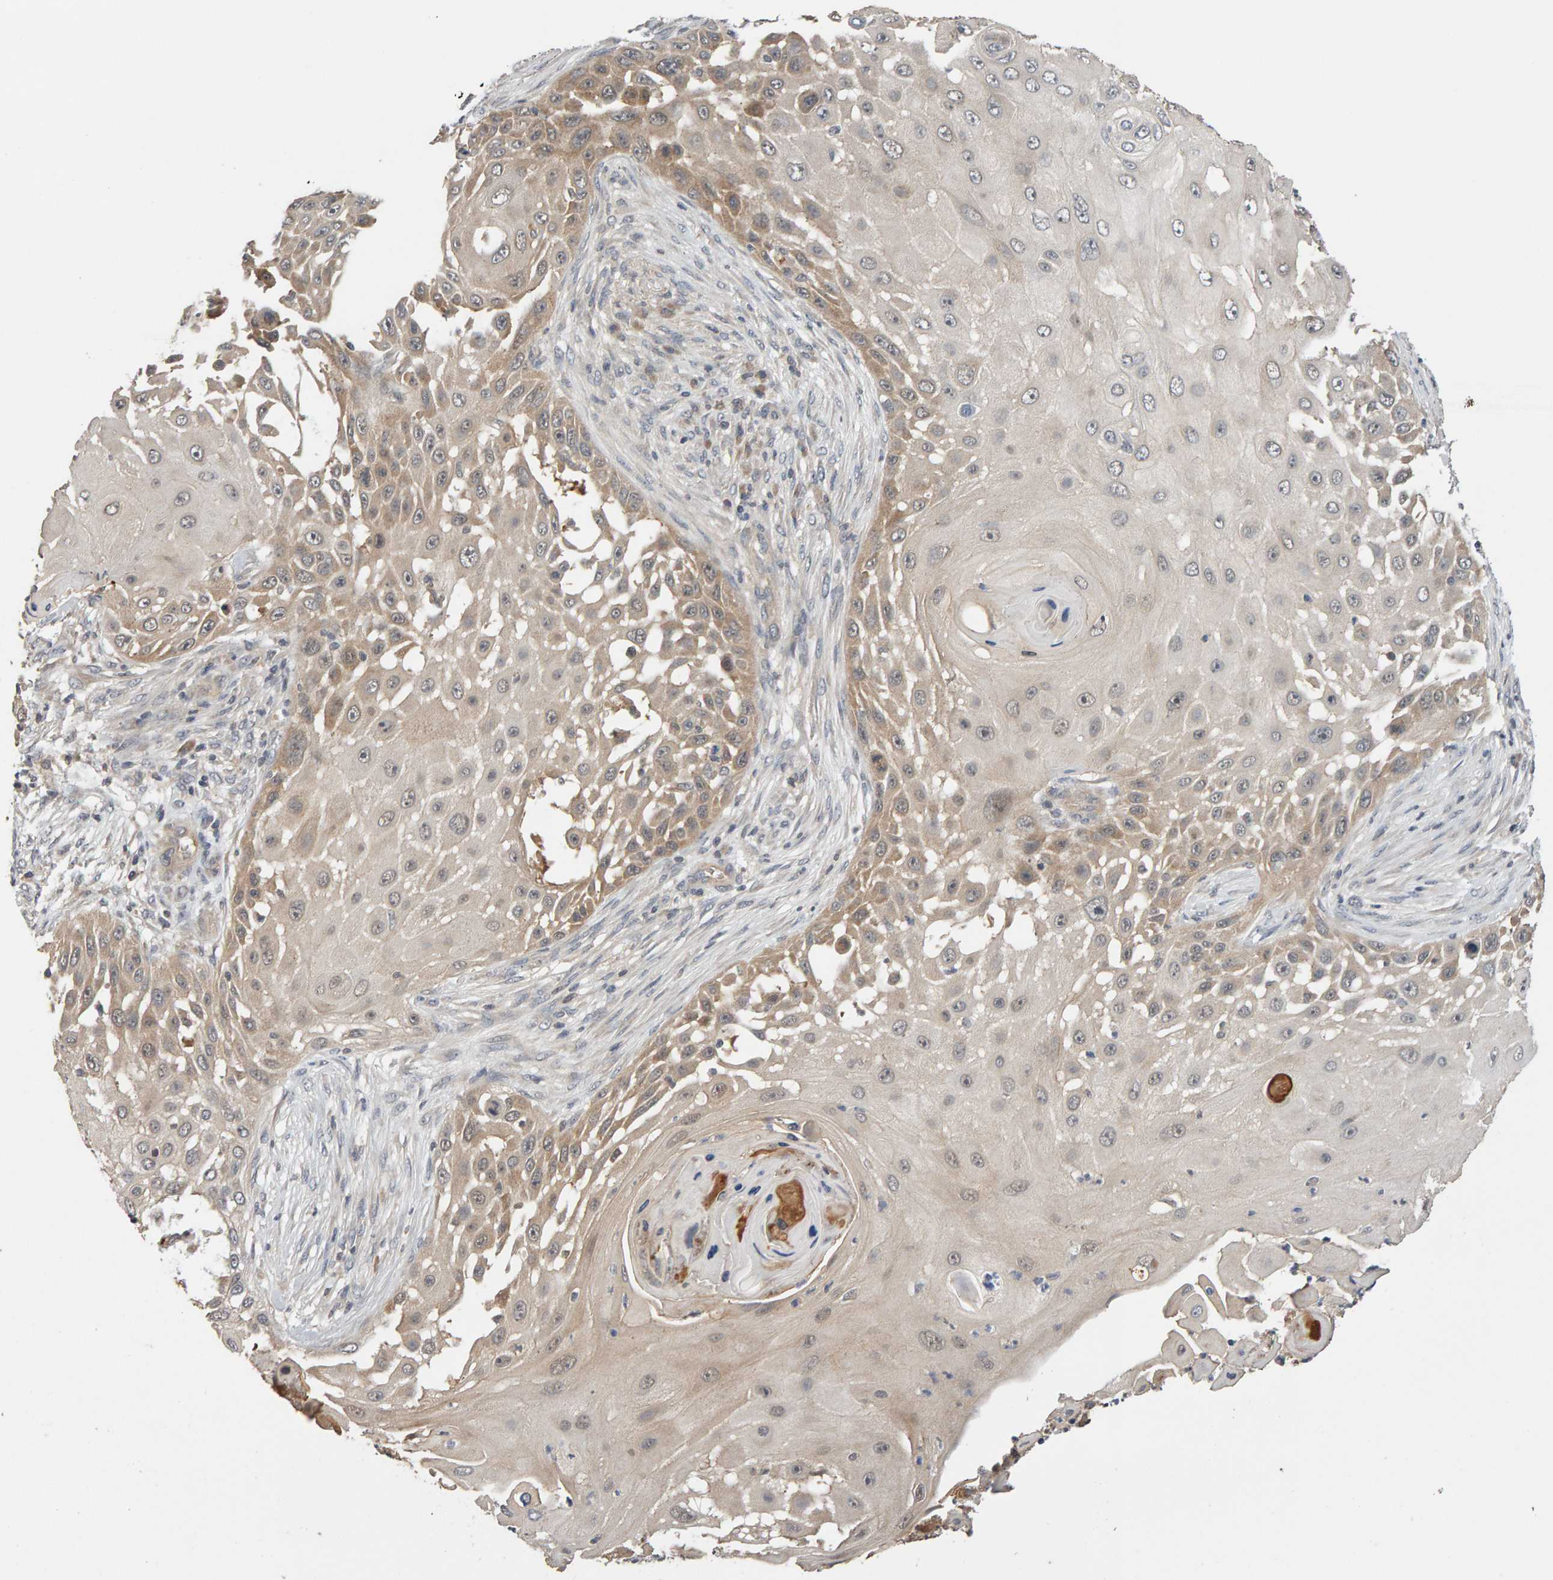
{"staining": {"intensity": "moderate", "quantity": ">75%", "location": "cytoplasmic/membranous,nuclear"}, "tissue": "skin cancer", "cell_type": "Tumor cells", "image_type": "cancer", "snomed": [{"axis": "morphology", "description": "Squamous cell carcinoma, NOS"}, {"axis": "topography", "description": "Skin"}], "caption": "Tumor cells demonstrate medium levels of moderate cytoplasmic/membranous and nuclear expression in about >75% of cells in skin cancer. Nuclei are stained in blue.", "gene": "DNAJC7", "patient": {"sex": "female", "age": 44}}